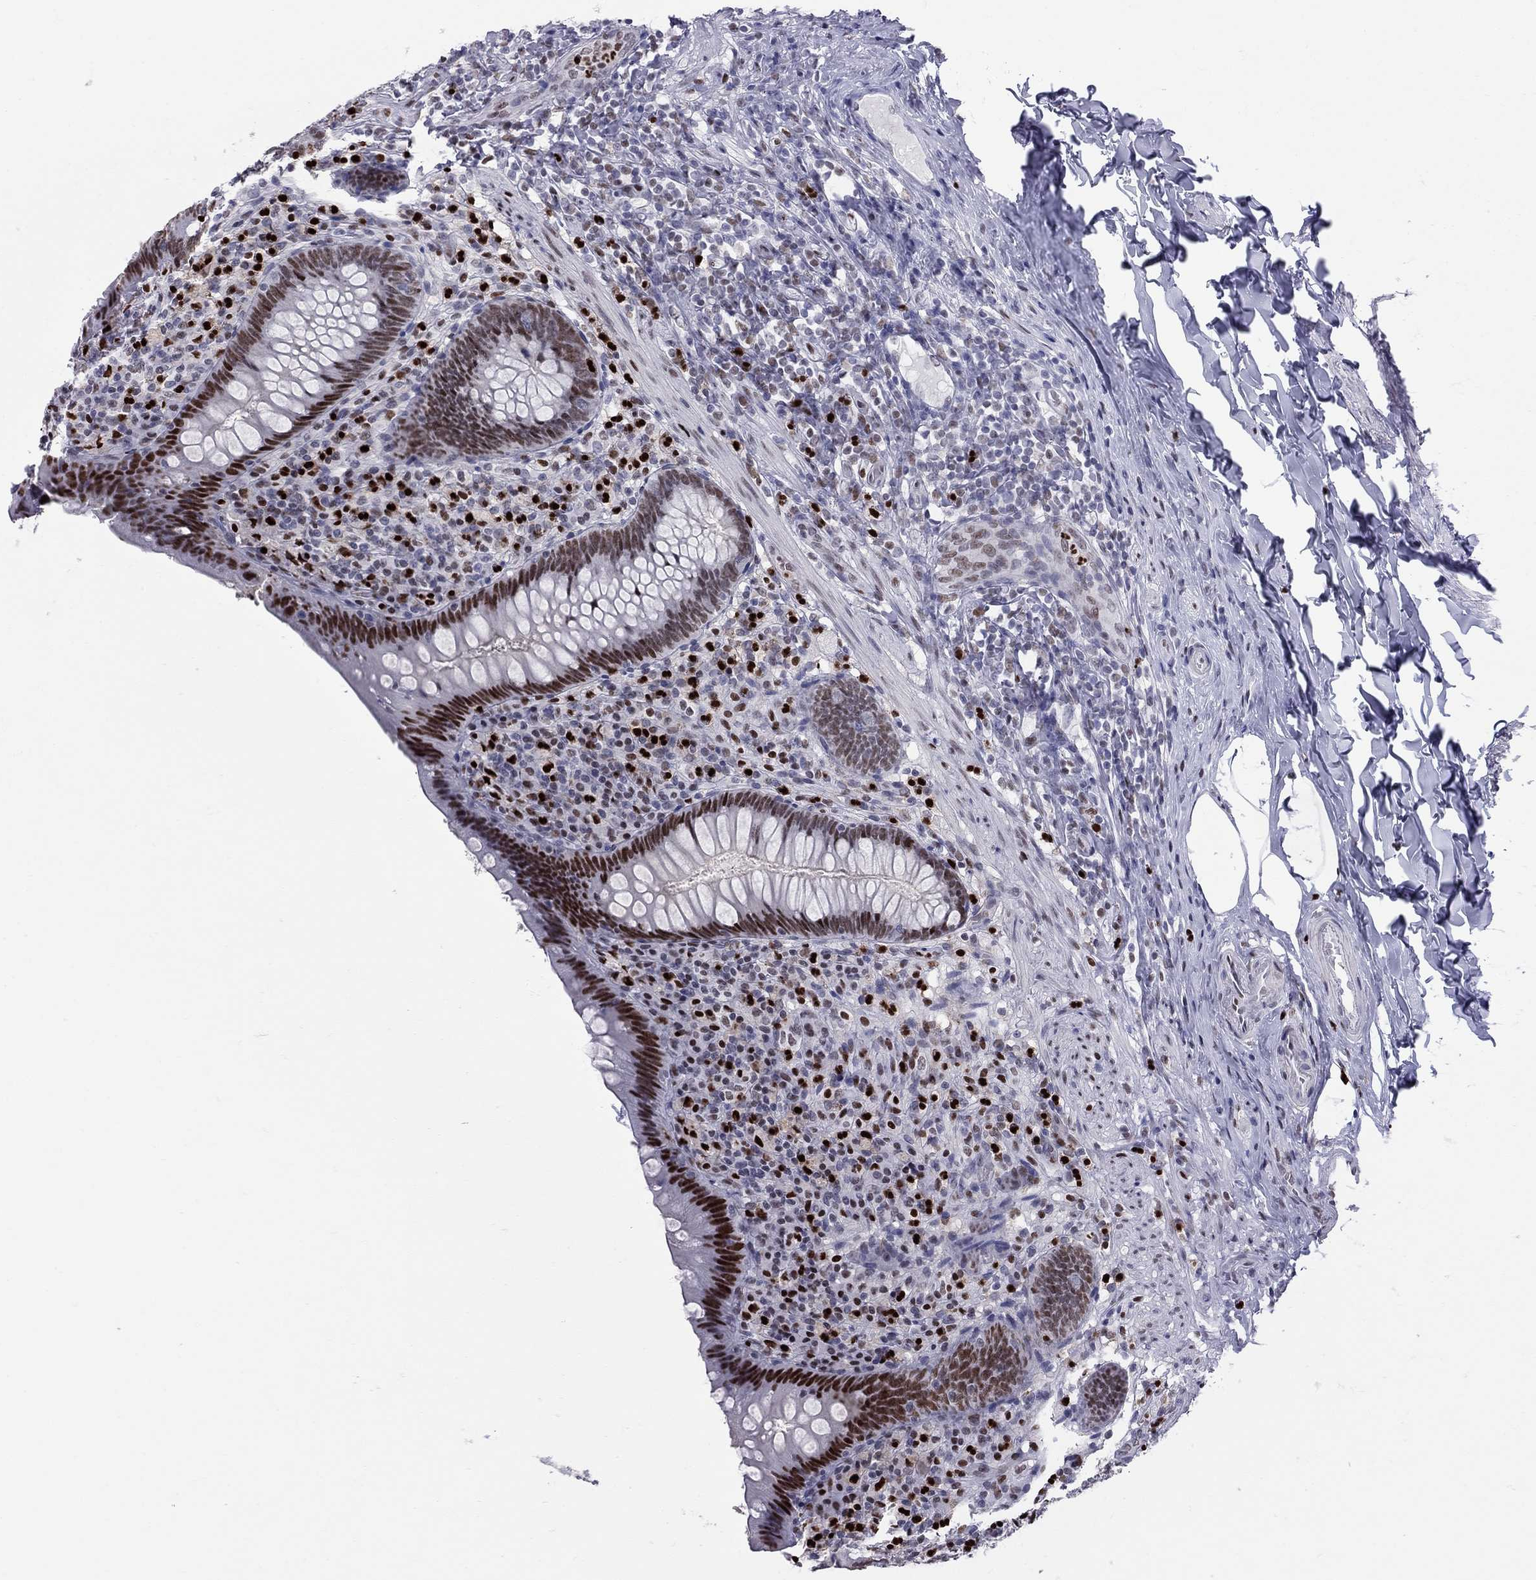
{"staining": {"intensity": "strong", "quantity": ">75%", "location": "nuclear"}, "tissue": "appendix", "cell_type": "Glandular cells", "image_type": "normal", "snomed": [{"axis": "morphology", "description": "Normal tissue, NOS"}, {"axis": "topography", "description": "Appendix"}], "caption": "DAB (3,3'-diaminobenzidine) immunohistochemical staining of normal appendix displays strong nuclear protein expression in approximately >75% of glandular cells.", "gene": "PCGF3", "patient": {"sex": "male", "age": 47}}